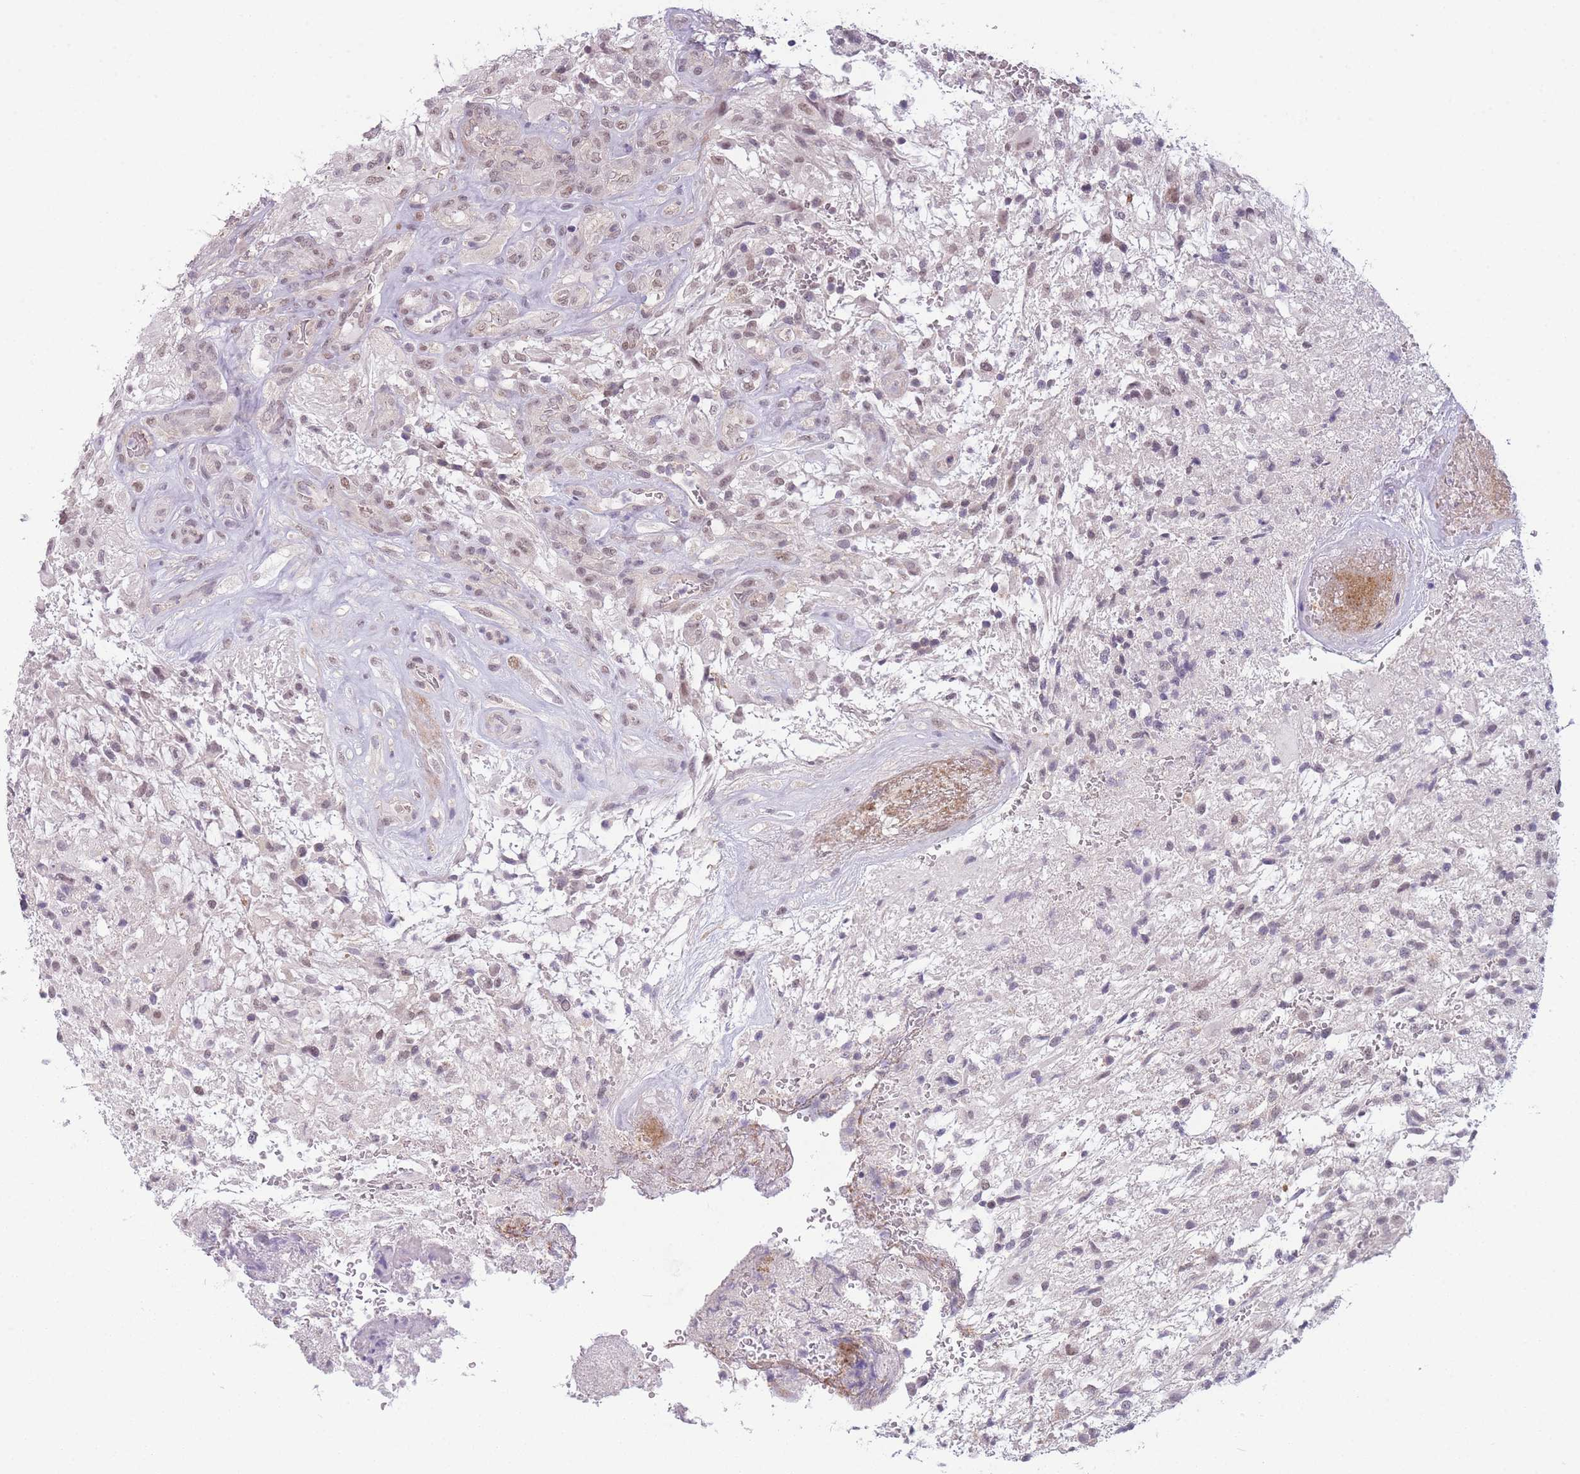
{"staining": {"intensity": "moderate", "quantity": "25%-75%", "location": "nuclear"}, "tissue": "glioma", "cell_type": "Tumor cells", "image_type": "cancer", "snomed": [{"axis": "morphology", "description": "Glioma, malignant, High grade"}, {"axis": "topography", "description": "Brain"}], "caption": "Glioma tissue demonstrates moderate nuclear positivity in about 25%-75% of tumor cells, visualized by immunohistochemistry.", "gene": "SIN3B", "patient": {"sex": "male", "age": 56}}